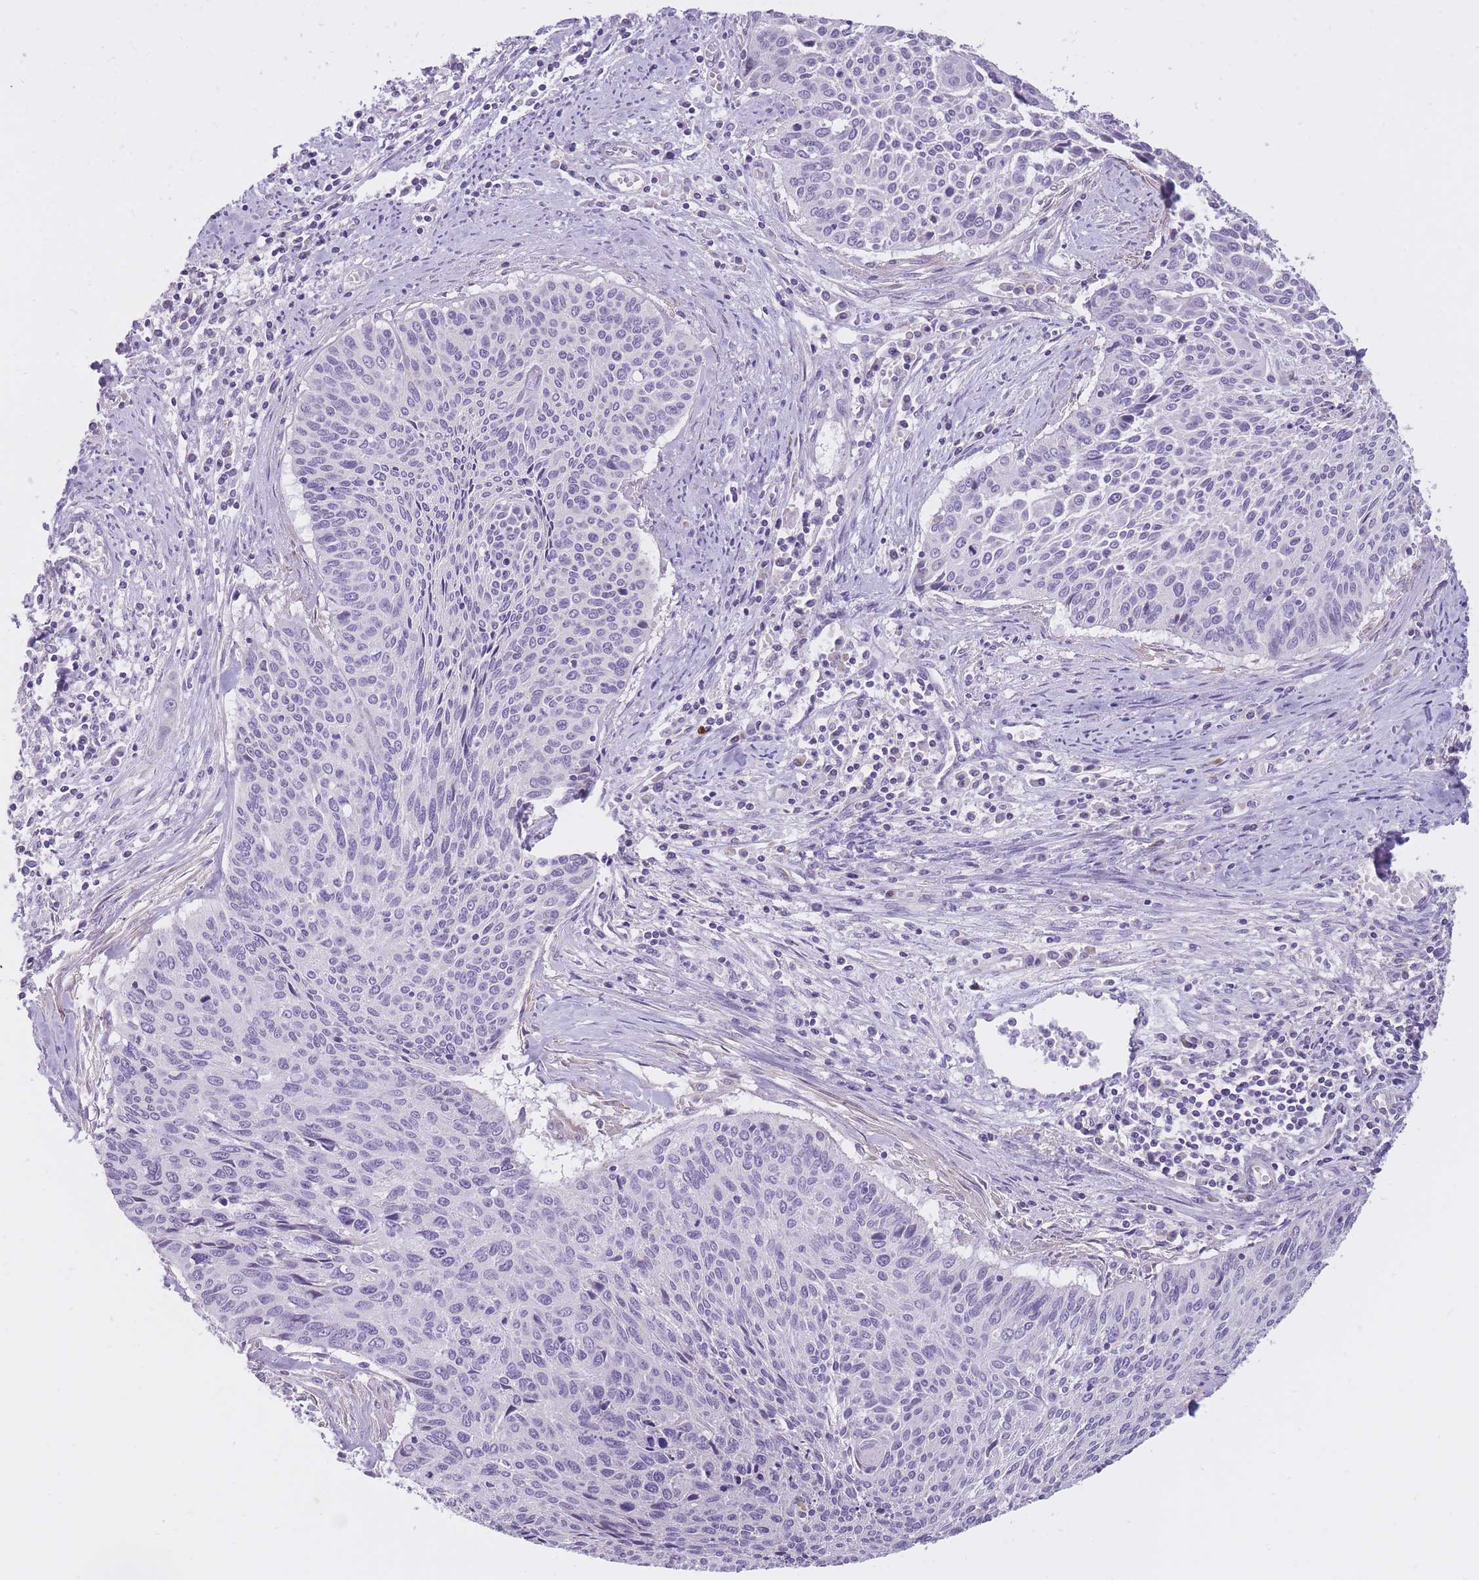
{"staining": {"intensity": "negative", "quantity": "none", "location": "none"}, "tissue": "cervical cancer", "cell_type": "Tumor cells", "image_type": "cancer", "snomed": [{"axis": "morphology", "description": "Squamous cell carcinoma, NOS"}, {"axis": "topography", "description": "Cervix"}], "caption": "Tumor cells are negative for protein expression in human cervical cancer (squamous cell carcinoma).", "gene": "RNF170", "patient": {"sex": "female", "age": 55}}